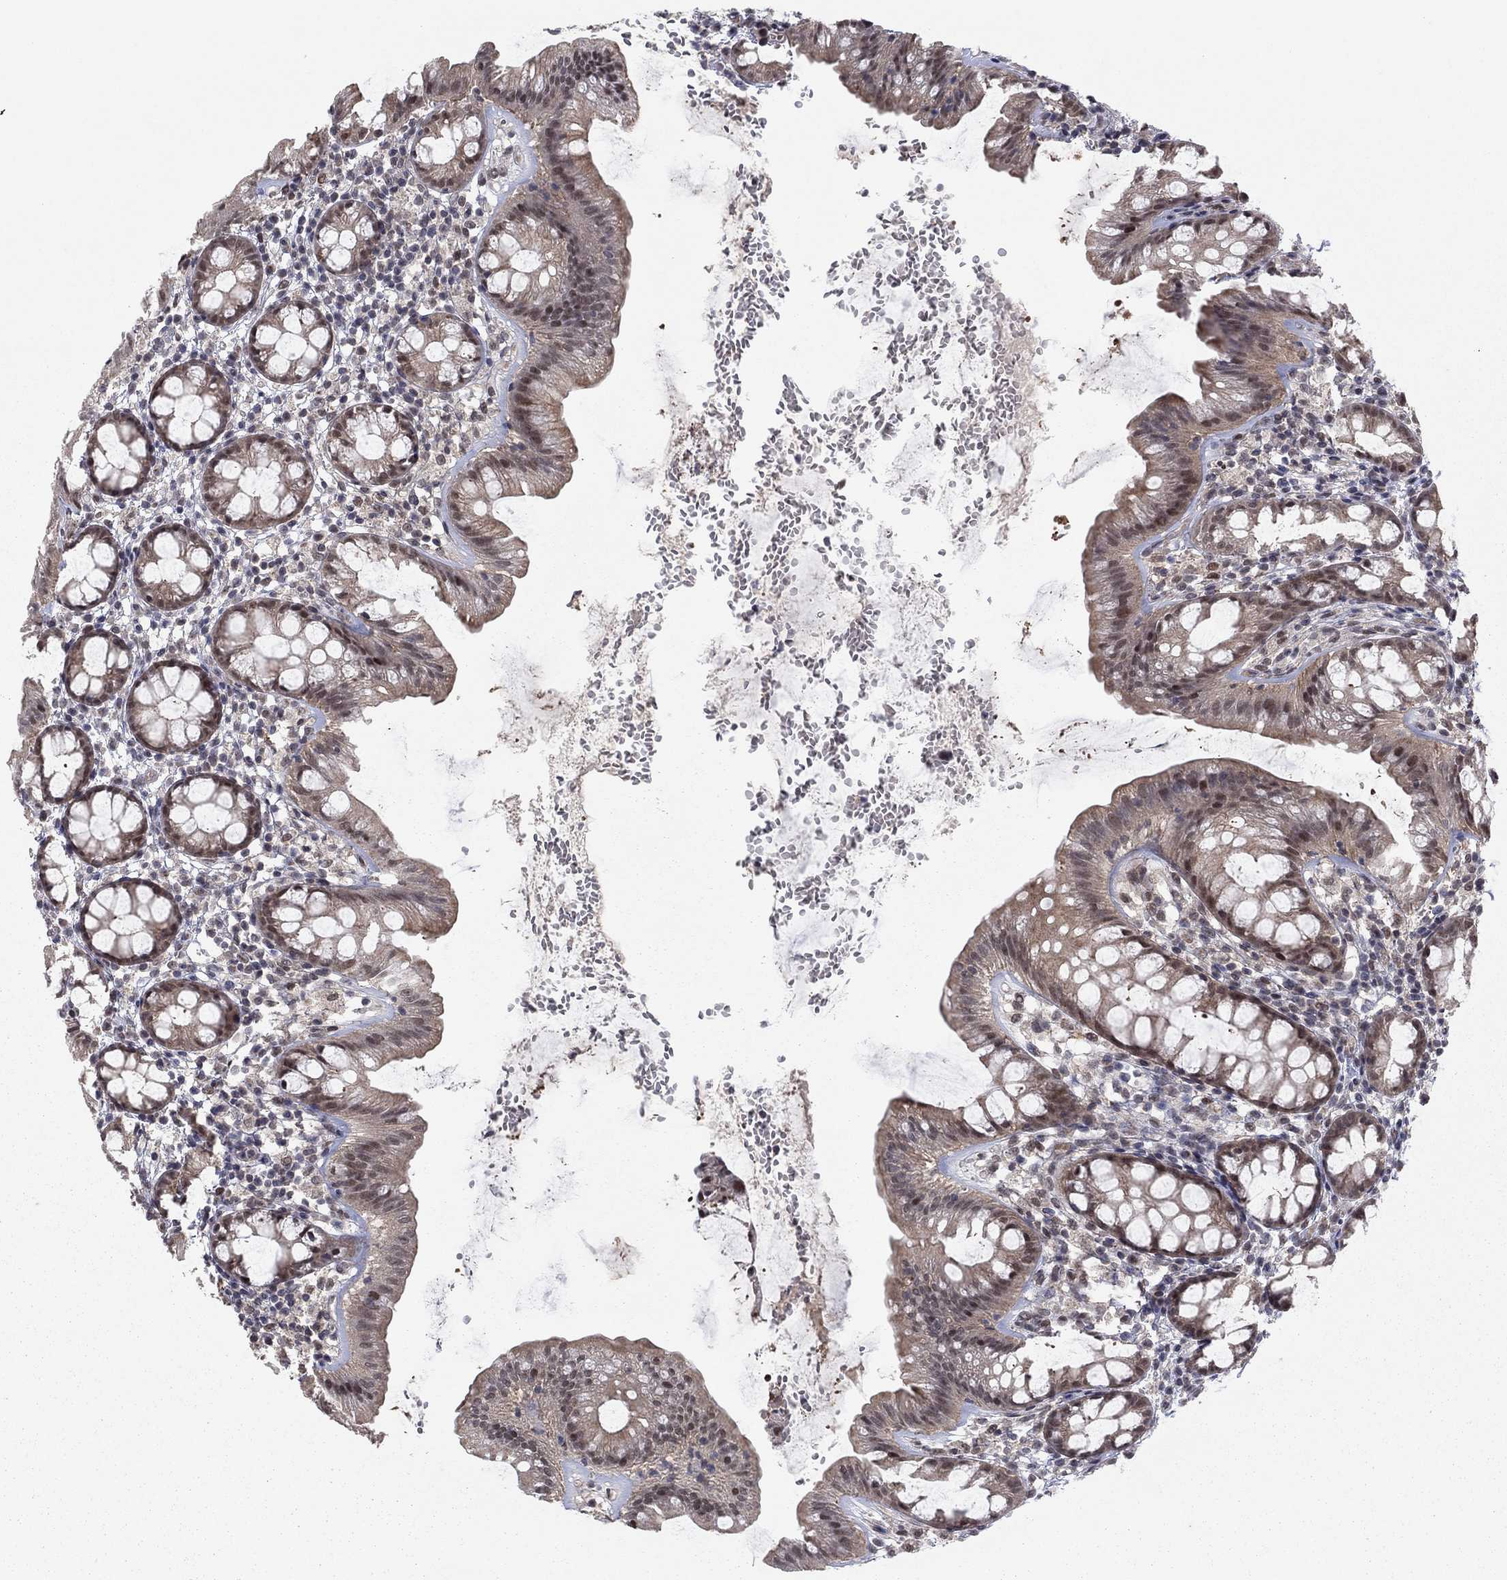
{"staining": {"intensity": "moderate", "quantity": "25%-75%", "location": "cytoplasmic/membranous,nuclear"}, "tissue": "rectum", "cell_type": "Glandular cells", "image_type": "normal", "snomed": [{"axis": "morphology", "description": "Normal tissue, NOS"}, {"axis": "topography", "description": "Rectum"}], "caption": "A high-resolution micrograph shows IHC staining of normal rectum, which displays moderate cytoplasmic/membranous,nuclear positivity in approximately 25%-75% of glandular cells. (DAB IHC, brown staining for protein, blue staining for nuclei).", "gene": "PSMC1", "patient": {"sex": "male", "age": 57}}